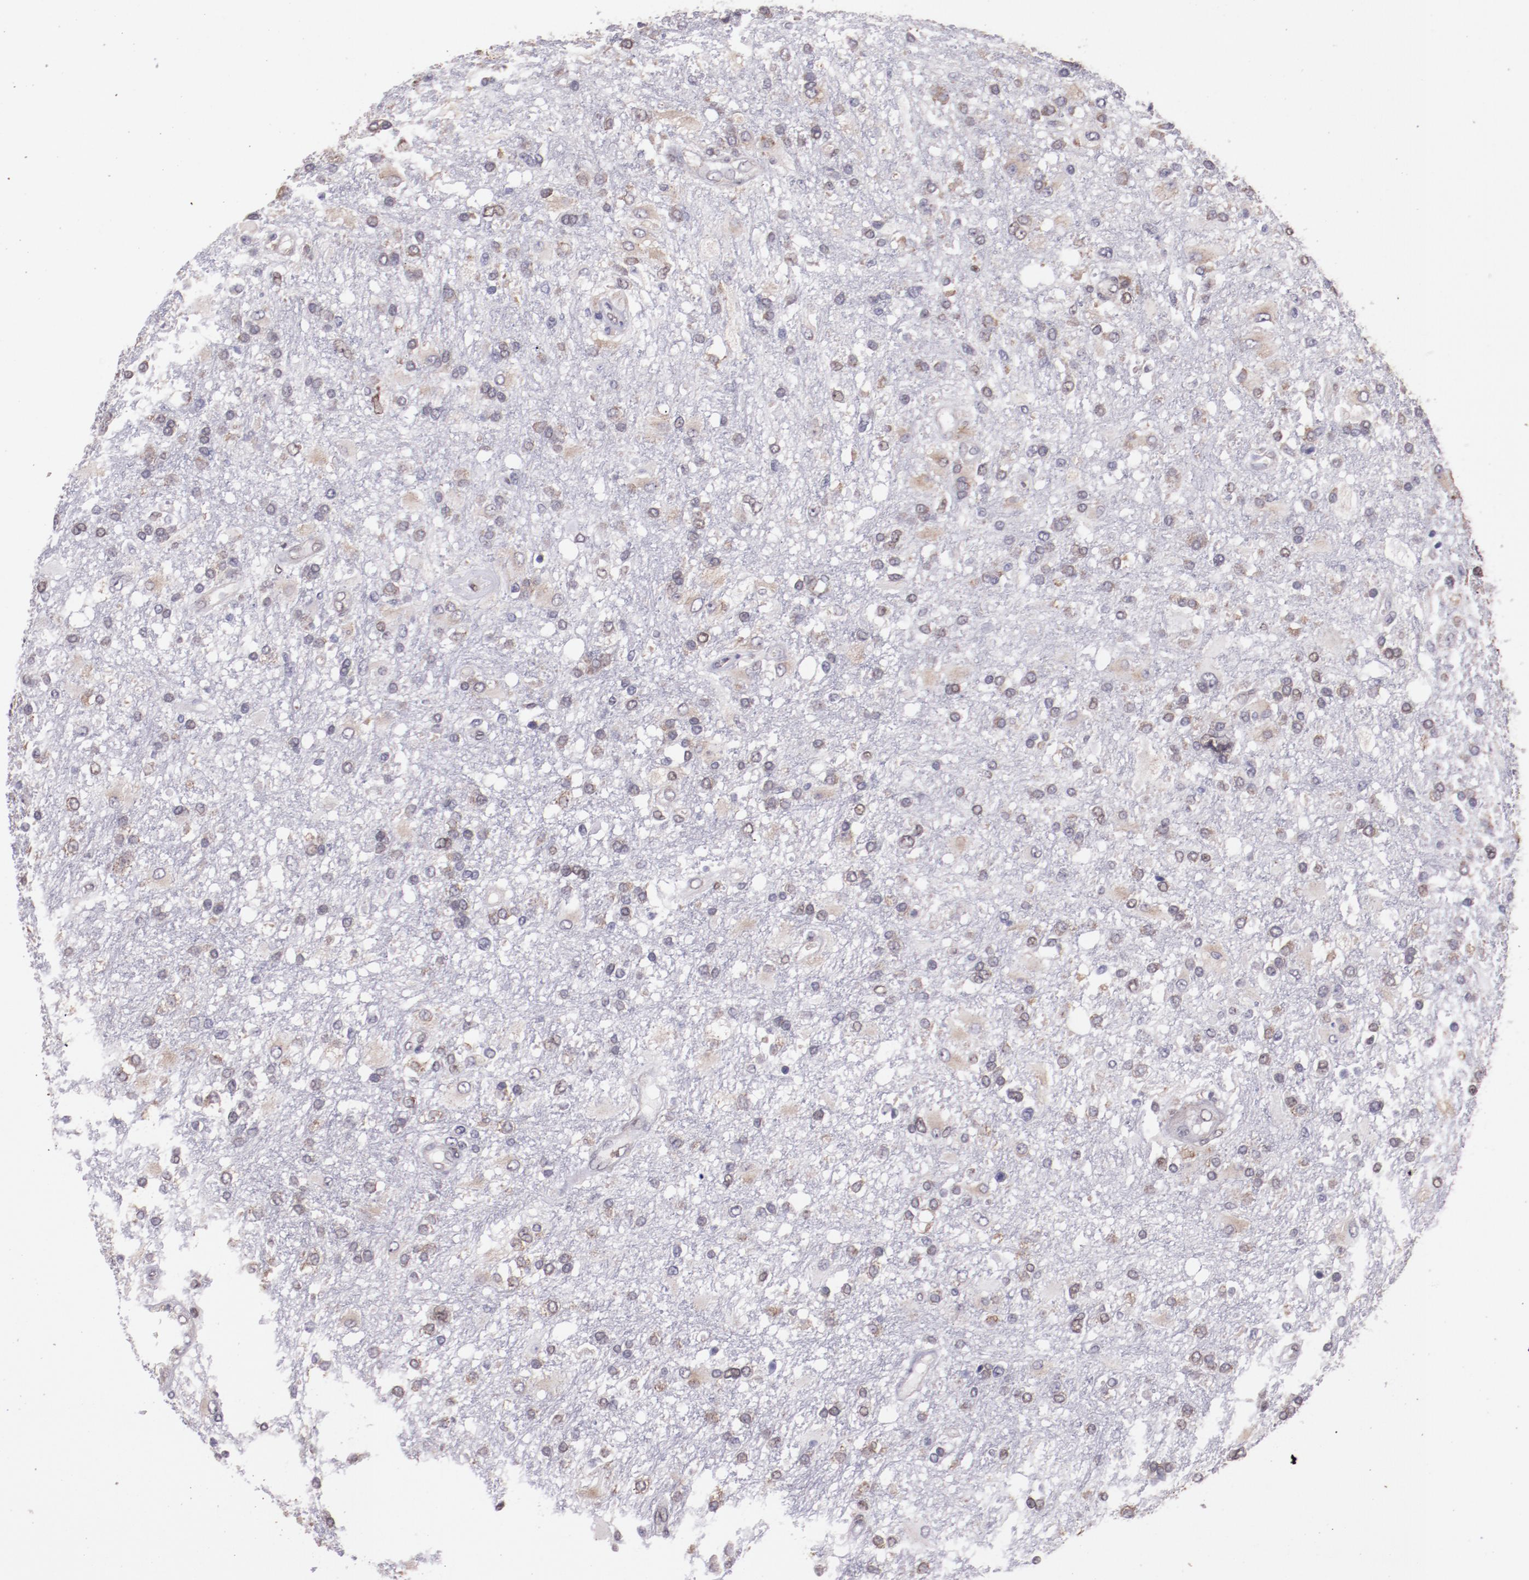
{"staining": {"intensity": "moderate", "quantity": "25%-75%", "location": "cytoplasmic/membranous"}, "tissue": "glioma", "cell_type": "Tumor cells", "image_type": "cancer", "snomed": [{"axis": "morphology", "description": "Glioma, malignant, High grade"}, {"axis": "topography", "description": "Cerebral cortex"}], "caption": "Tumor cells reveal moderate cytoplasmic/membranous staining in approximately 25%-75% of cells in malignant glioma (high-grade).", "gene": "ELF1", "patient": {"sex": "male", "age": 79}}